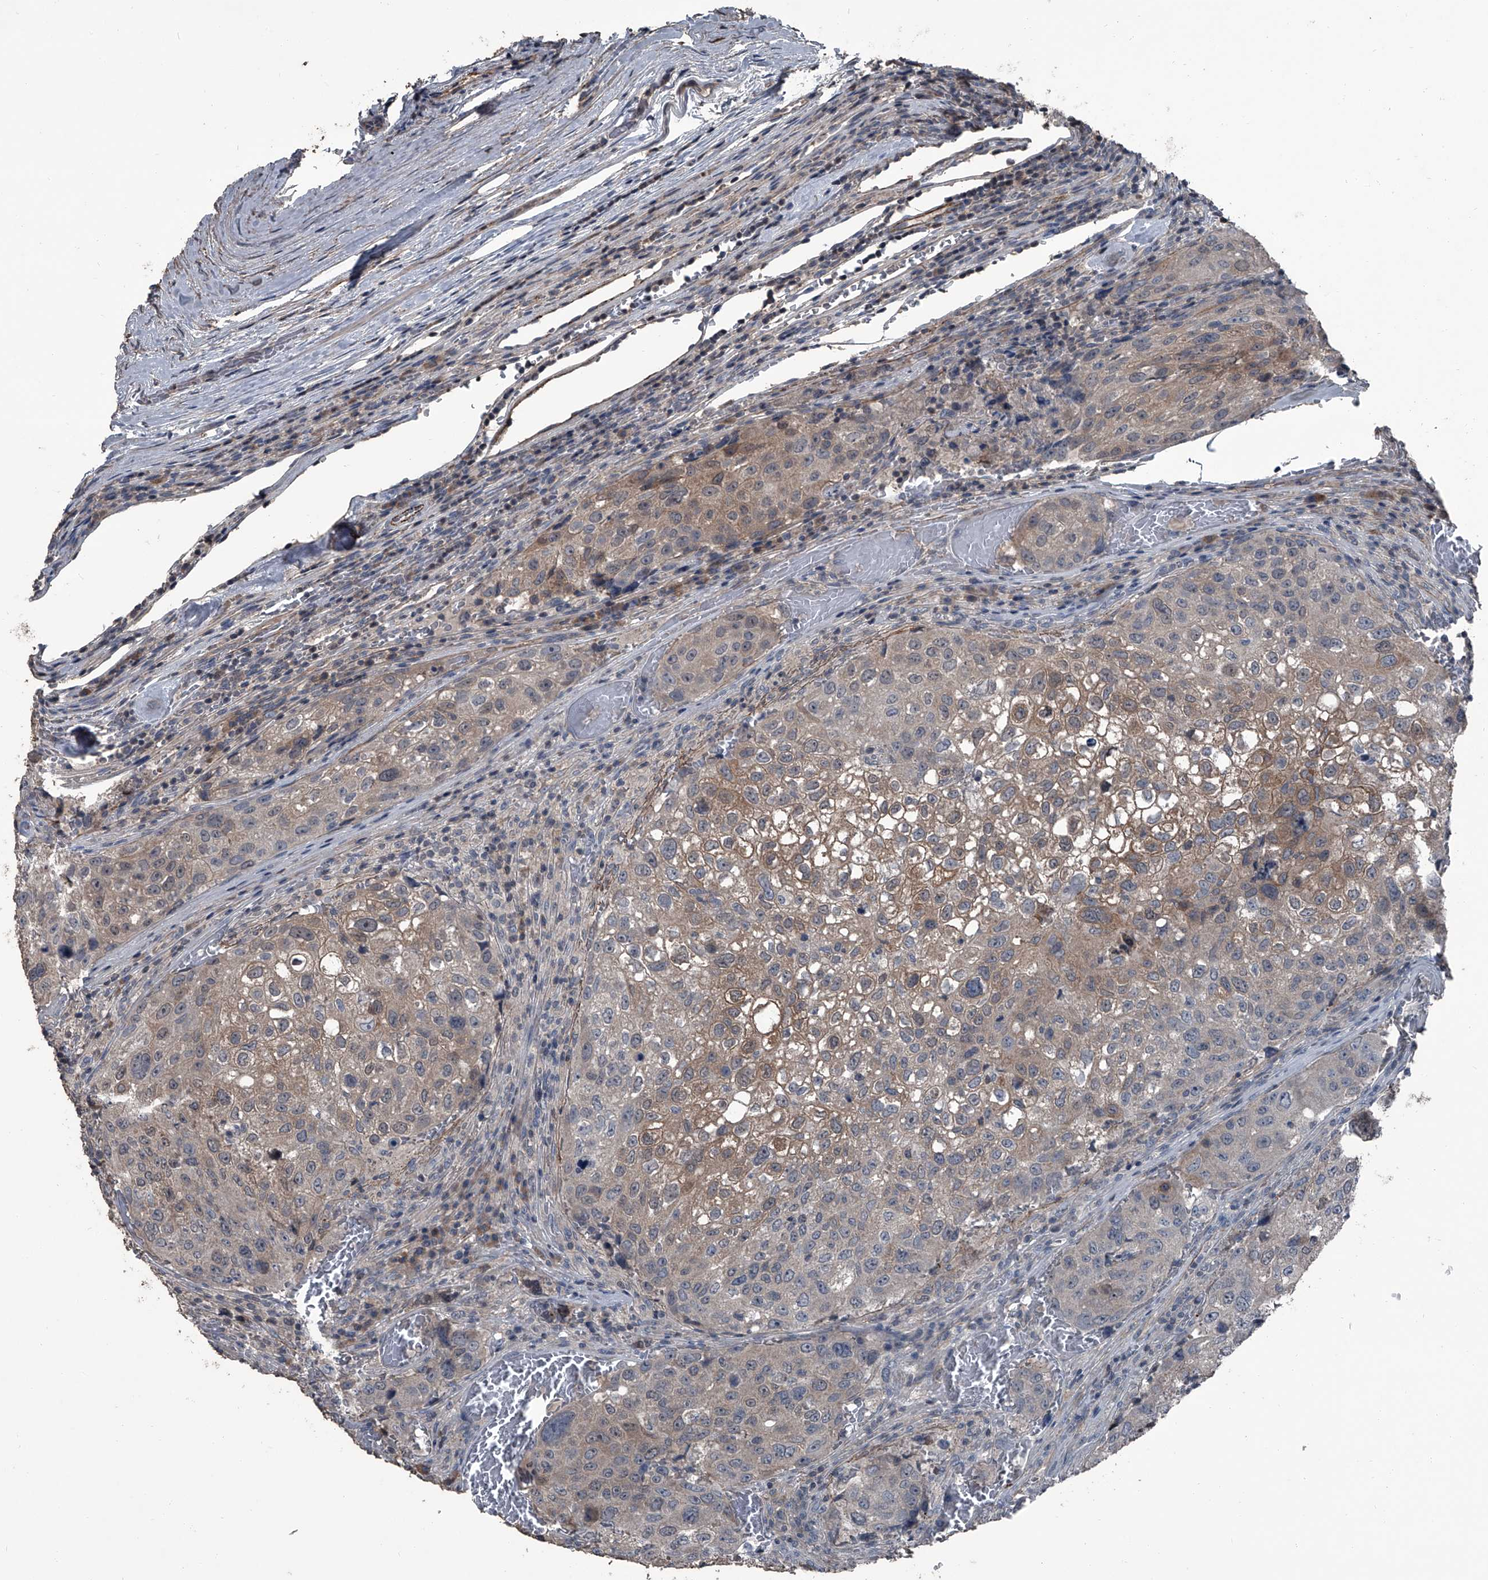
{"staining": {"intensity": "weak", "quantity": "25%-75%", "location": "cytoplasmic/membranous"}, "tissue": "urothelial cancer", "cell_type": "Tumor cells", "image_type": "cancer", "snomed": [{"axis": "morphology", "description": "Urothelial carcinoma, High grade"}, {"axis": "topography", "description": "Lymph node"}, {"axis": "topography", "description": "Urinary bladder"}], "caption": "A brown stain shows weak cytoplasmic/membranous expression of a protein in urothelial carcinoma (high-grade) tumor cells.", "gene": "OARD1", "patient": {"sex": "male", "age": 51}}